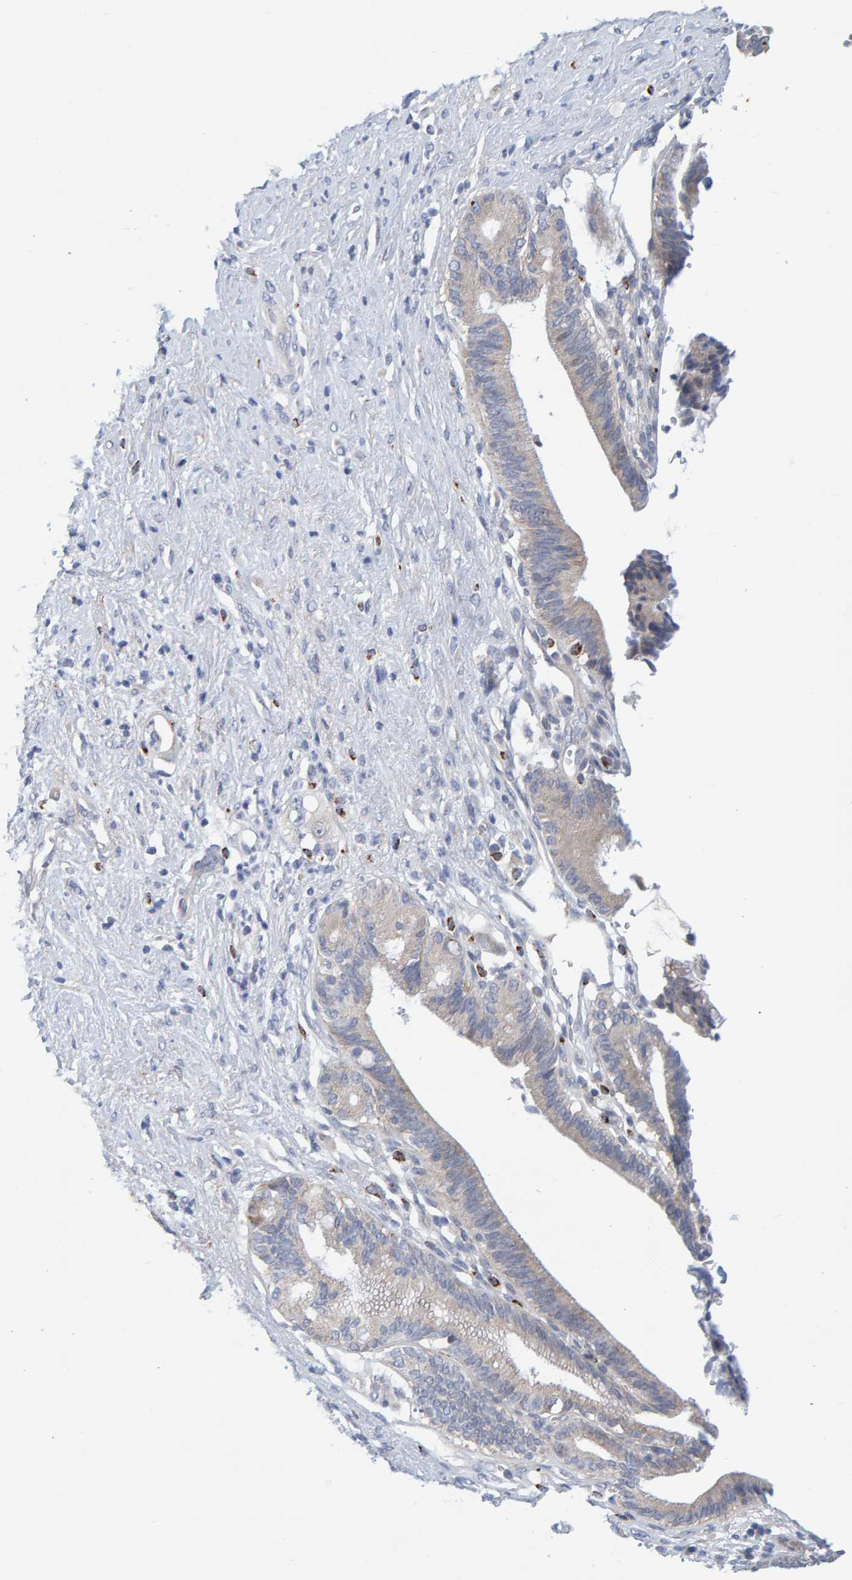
{"staining": {"intensity": "negative", "quantity": "none", "location": "none"}, "tissue": "pancreatic cancer", "cell_type": "Tumor cells", "image_type": "cancer", "snomed": [{"axis": "morphology", "description": "Adenocarcinoma, NOS"}, {"axis": "topography", "description": "Pancreas"}], "caption": "The immunohistochemistry photomicrograph has no significant positivity in tumor cells of pancreatic adenocarcinoma tissue. The staining is performed using DAB (3,3'-diaminobenzidine) brown chromogen with nuclei counter-stained in using hematoxylin.", "gene": "ZC3H3", "patient": {"sex": "male", "age": 59}}